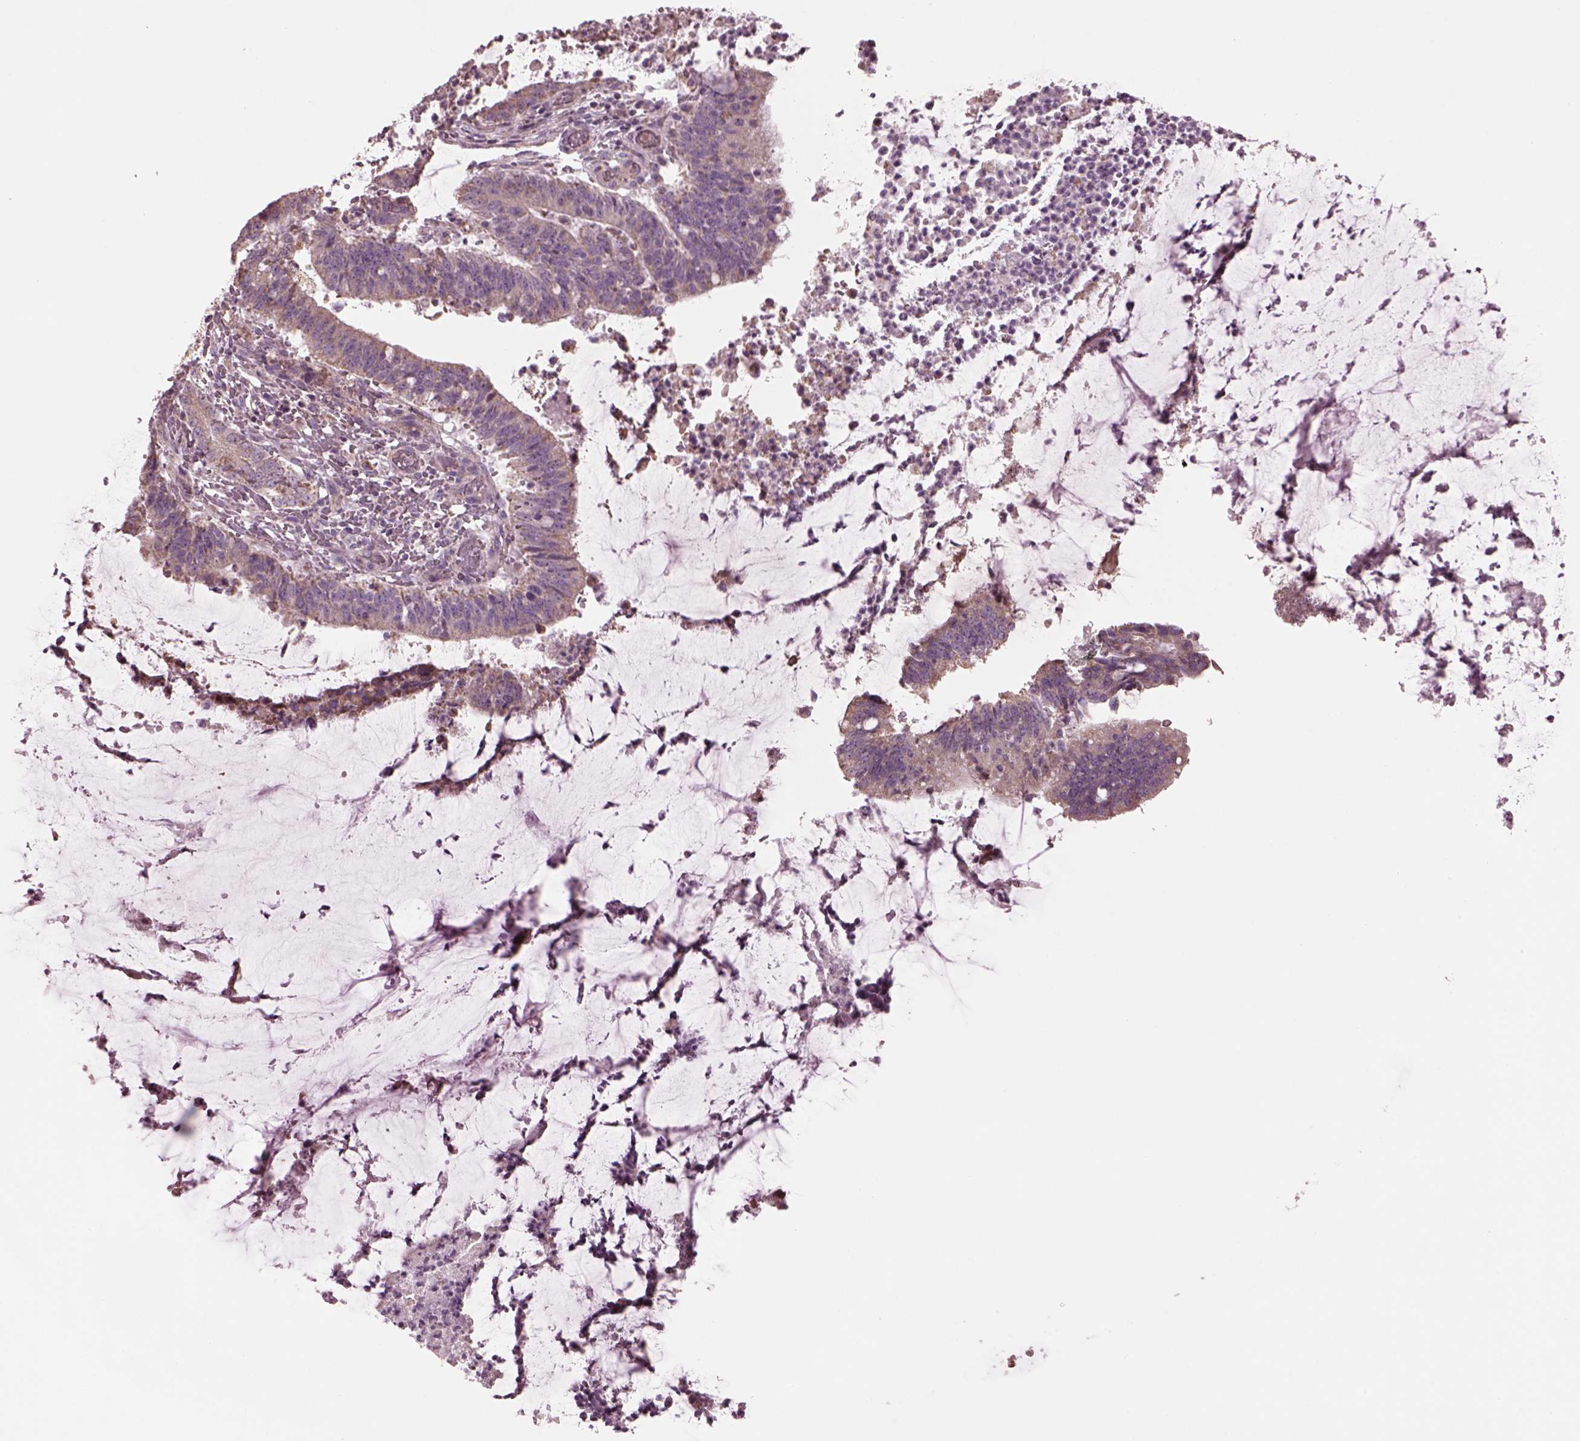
{"staining": {"intensity": "weak", "quantity": ">75%", "location": "cytoplasmic/membranous"}, "tissue": "colorectal cancer", "cell_type": "Tumor cells", "image_type": "cancer", "snomed": [{"axis": "morphology", "description": "Adenocarcinoma, NOS"}, {"axis": "topography", "description": "Colon"}], "caption": "Brown immunohistochemical staining in human colorectal cancer (adenocarcinoma) shows weak cytoplasmic/membranous expression in approximately >75% of tumor cells. (DAB IHC with brightfield microscopy, high magnification).", "gene": "SPATA7", "patient": {"sex": "female", "age": 43}}